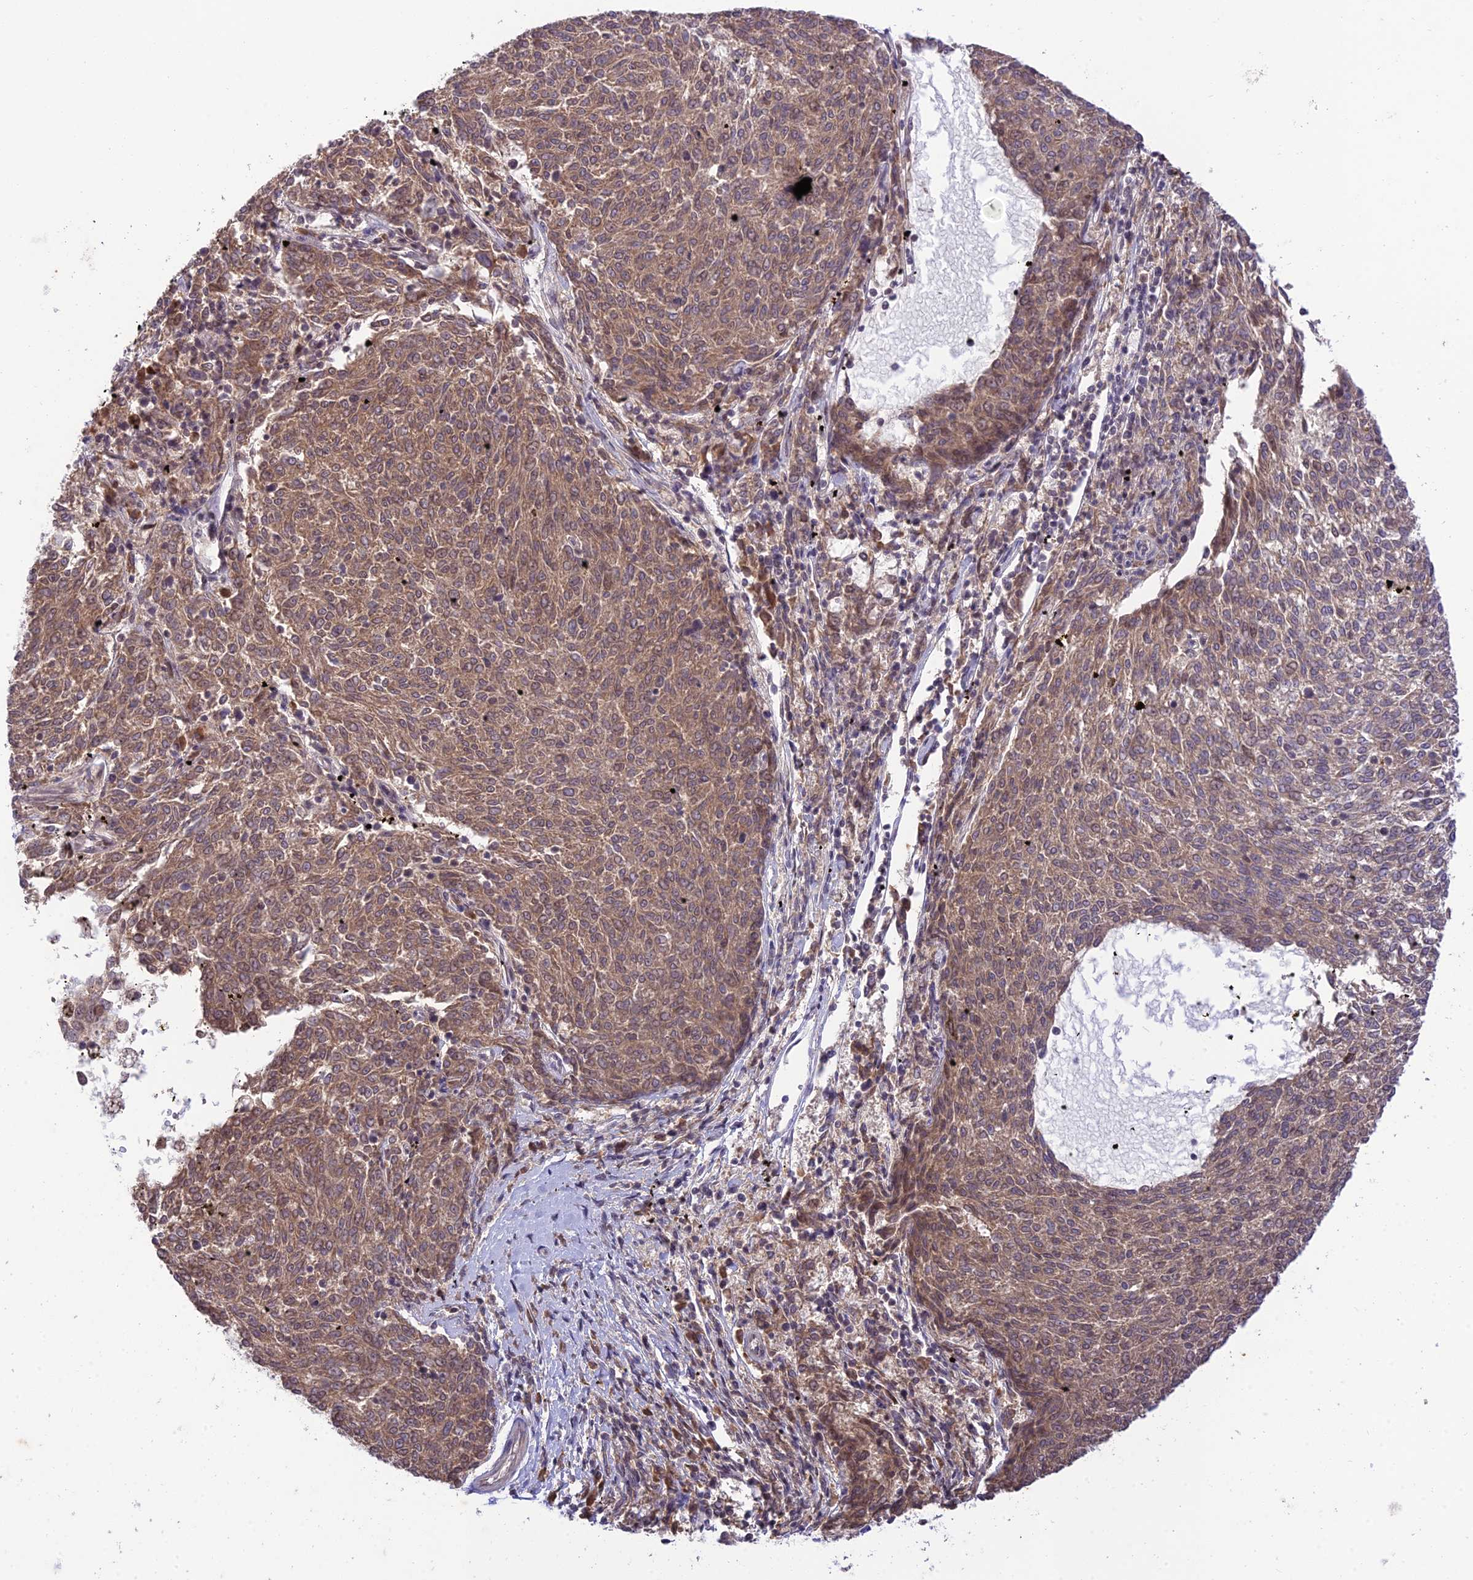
{"staining": {"intensity": "moderate", "quantity": ">75%", "location": "cytoplasmic/membranous"}, "tissue": "melanoma", "cell_type": "Tumor cells", "image_type": "cancer", "snomed": [{"axis": "morphology", "description": "Malignant melanoma, NOS"}, {"axis": "topography", "description": "Skin"}], "caption": "Immunohistochemistry of malignant melanoma reveals medium levels of moderate cytoplasmic/membranous staining in about >75% of tumor cells.", "gene": "TEKT1", "patient": {"sex": "female", "age": 72}}